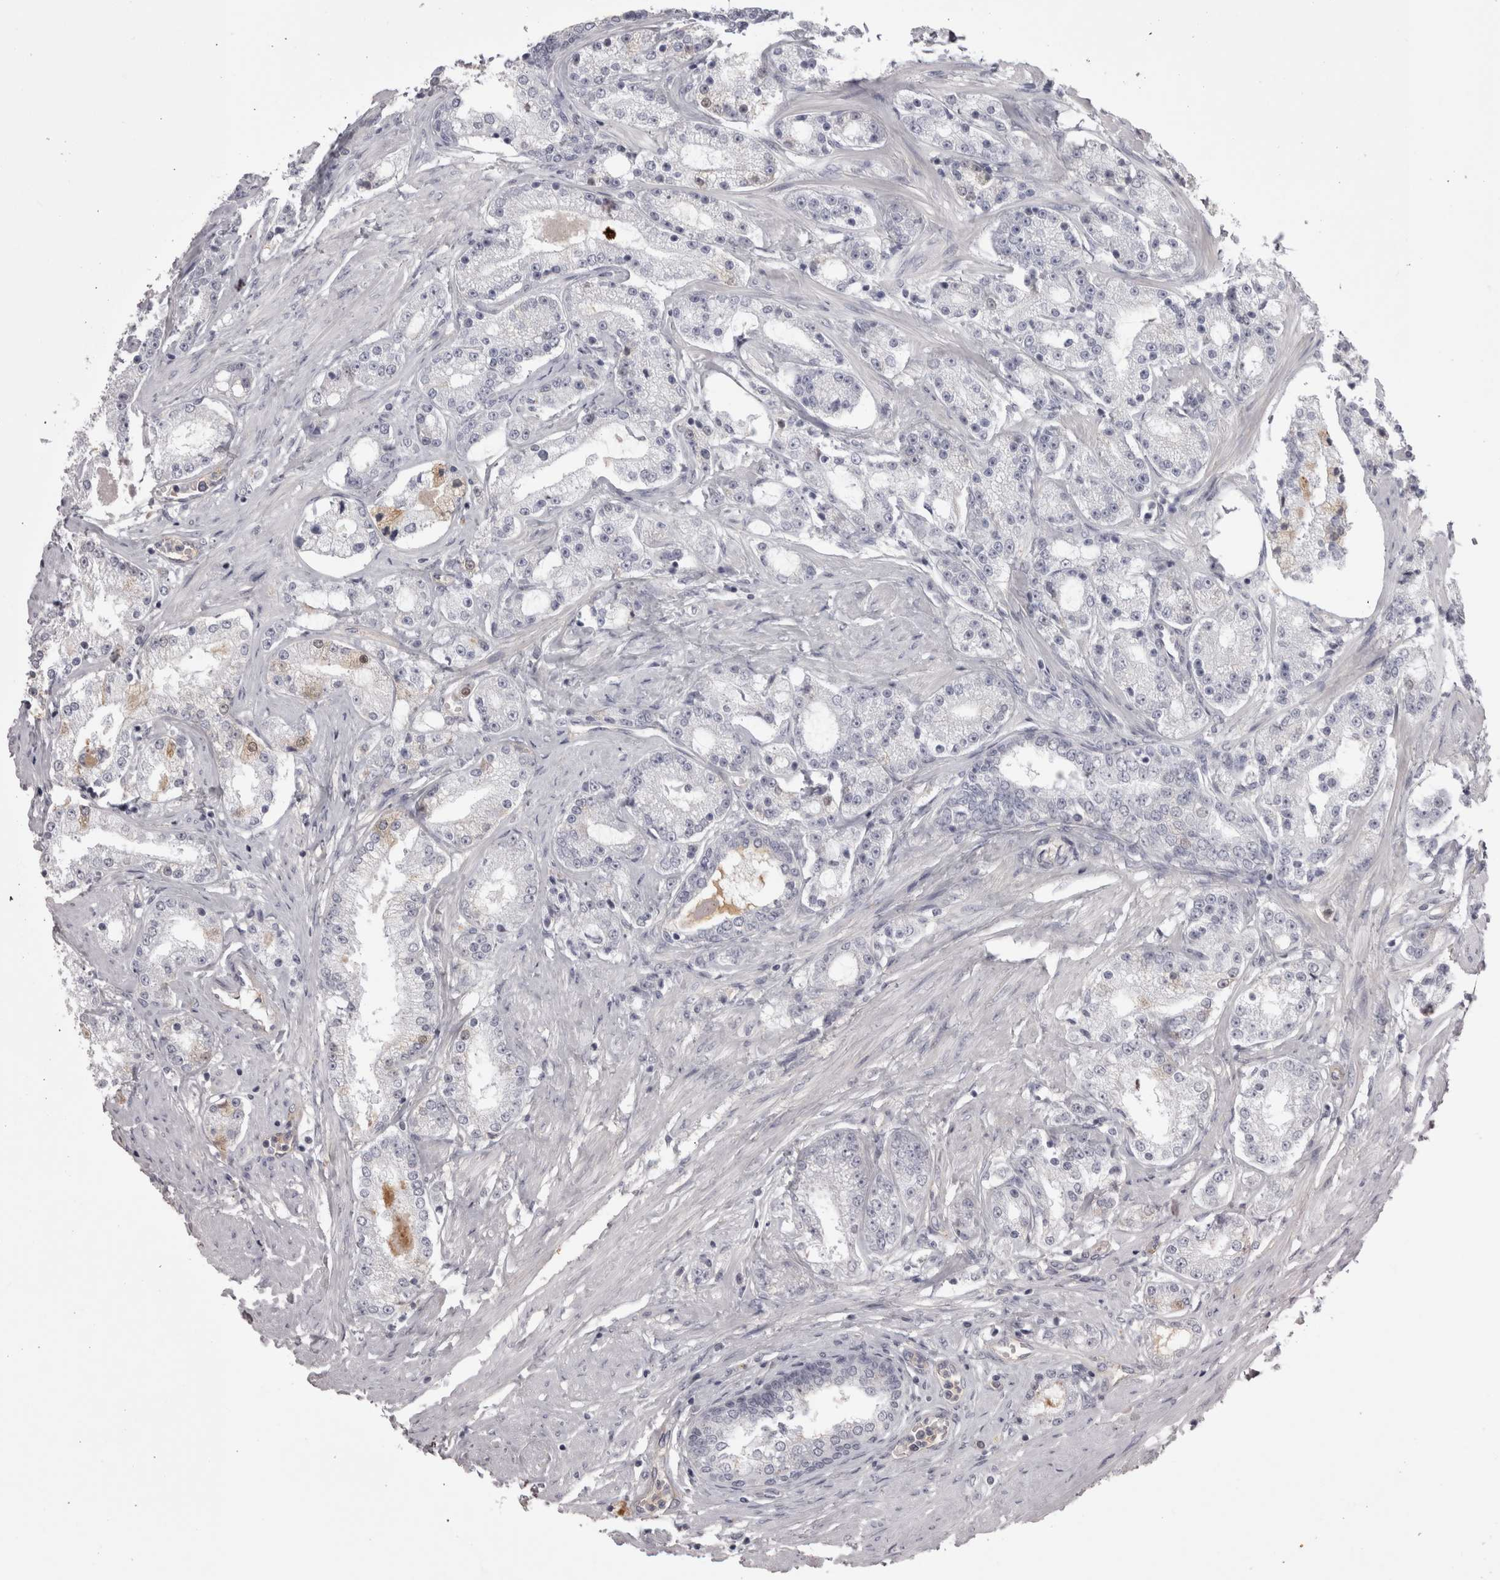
{"staining": {"intensity": "moderate", "quantity": "<25%", "location": "cytoplasmic/membranous,nuclear"}, "tissue": "prostate cancer", "cell_type": "Tumor cells", "image_type": "cancer", "snomed": [{"axis": "morphology", "description": "Adenocarcinoma, Low grade"}, {"axis": "topography", "description": "Prostate"}], "caption": "Protein positivity by immunohistochemistry shows moderate cytoplasmic/membranous and nuclear staining in about <25% of tumor cells in adenocarcinoma (low-grade) (prostate).", "gene": "SAA4", "patient": {"sex": "male", "age": 63}}